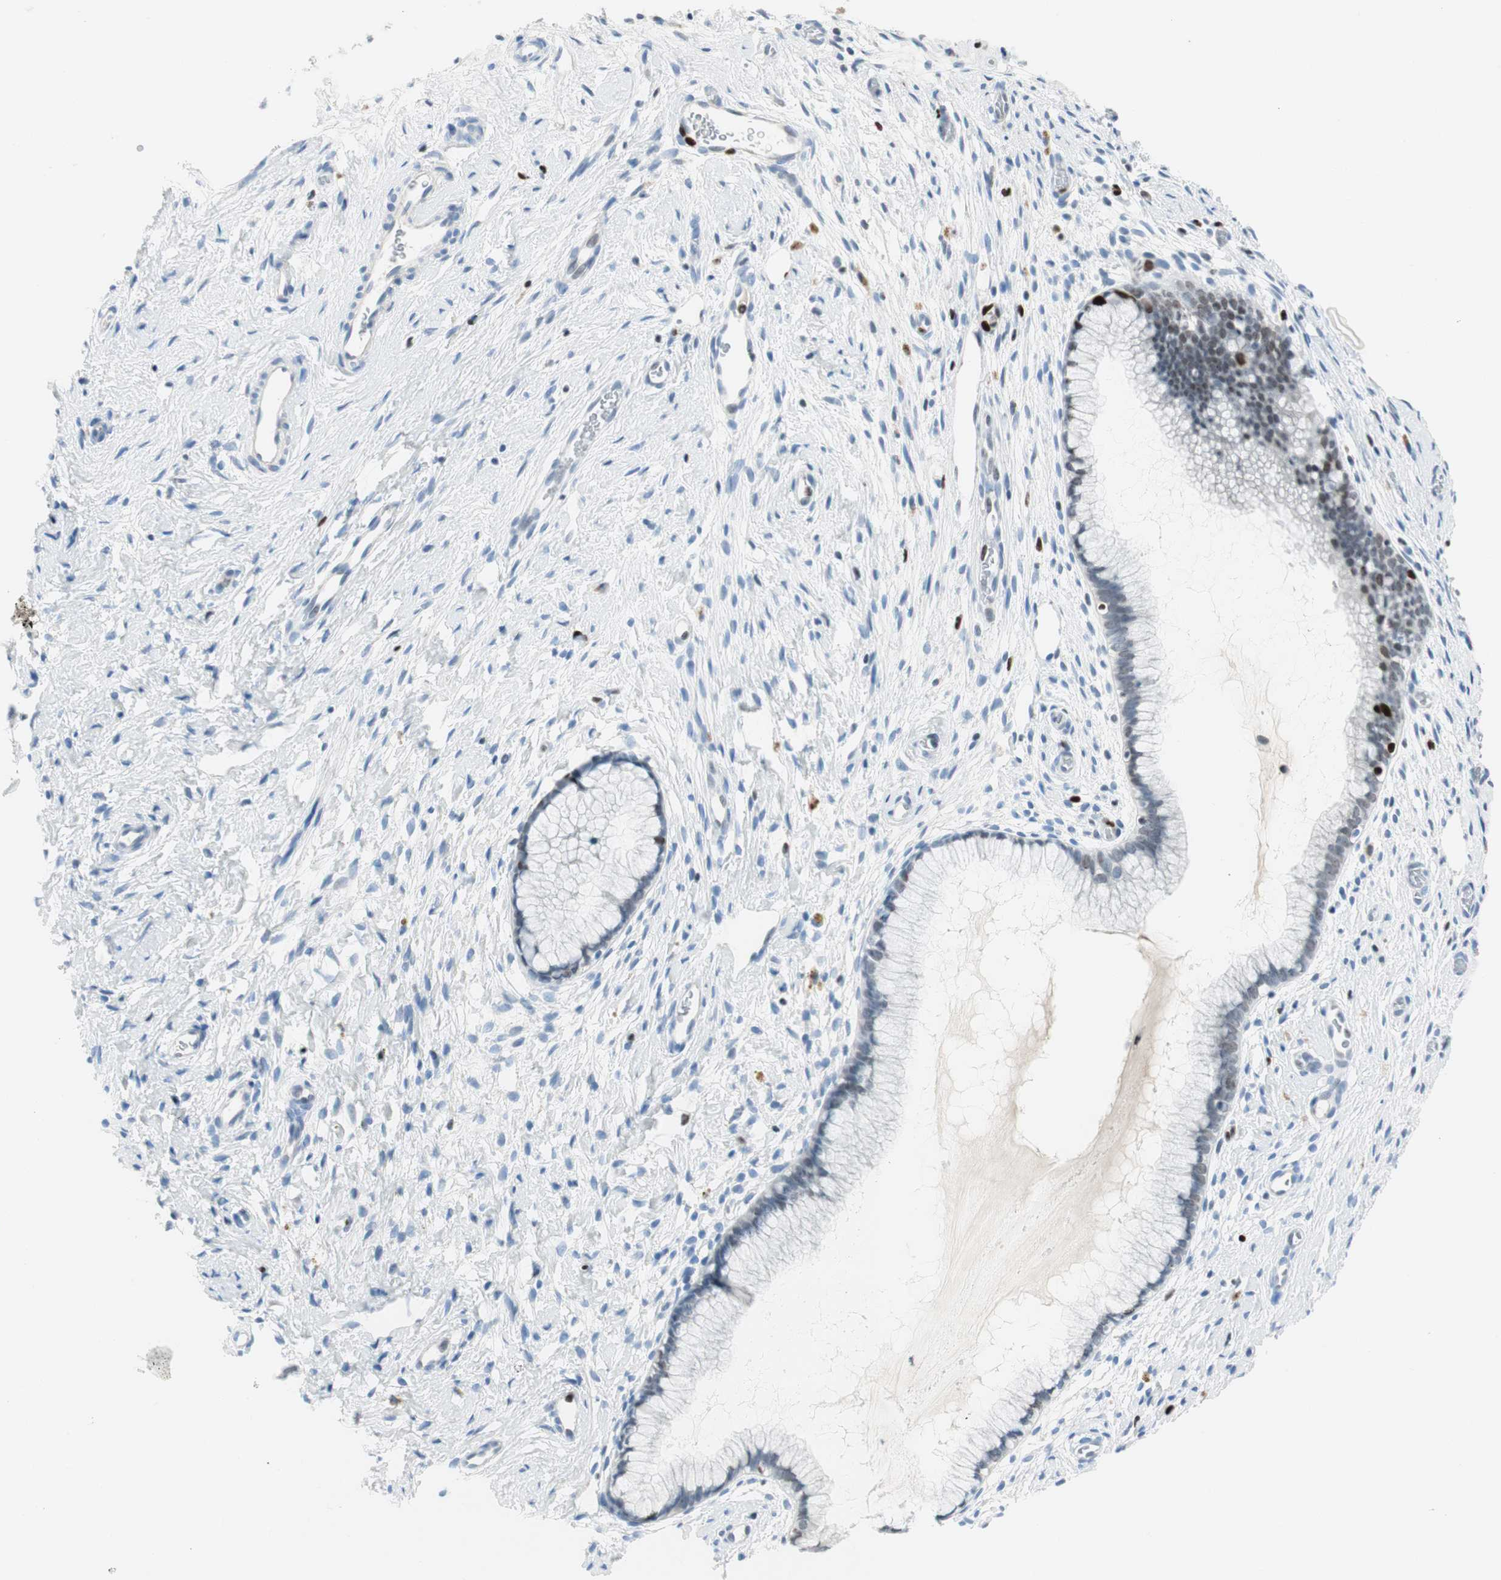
{"staining": {"intensity": "weak", "quantity": "<25%", "location": "nuclear"}, "tissue": "cervix", "cell_type": "Glandular cells", "image_type": "normal", "snomed": [{"axis": "morphology", "description": "Normal tissue, NOS"}, {"axis": "topography", "description": "Cervix"}], "caption": "IHC of unremarkable cervix exhibits no expression in glandular cells. (DAB (3,3'-diaminobenzidine) immunohistochemistry (IHC), high magnification).", "gene": "EZH2", "patient": {"sex": "female", "age": 65}}